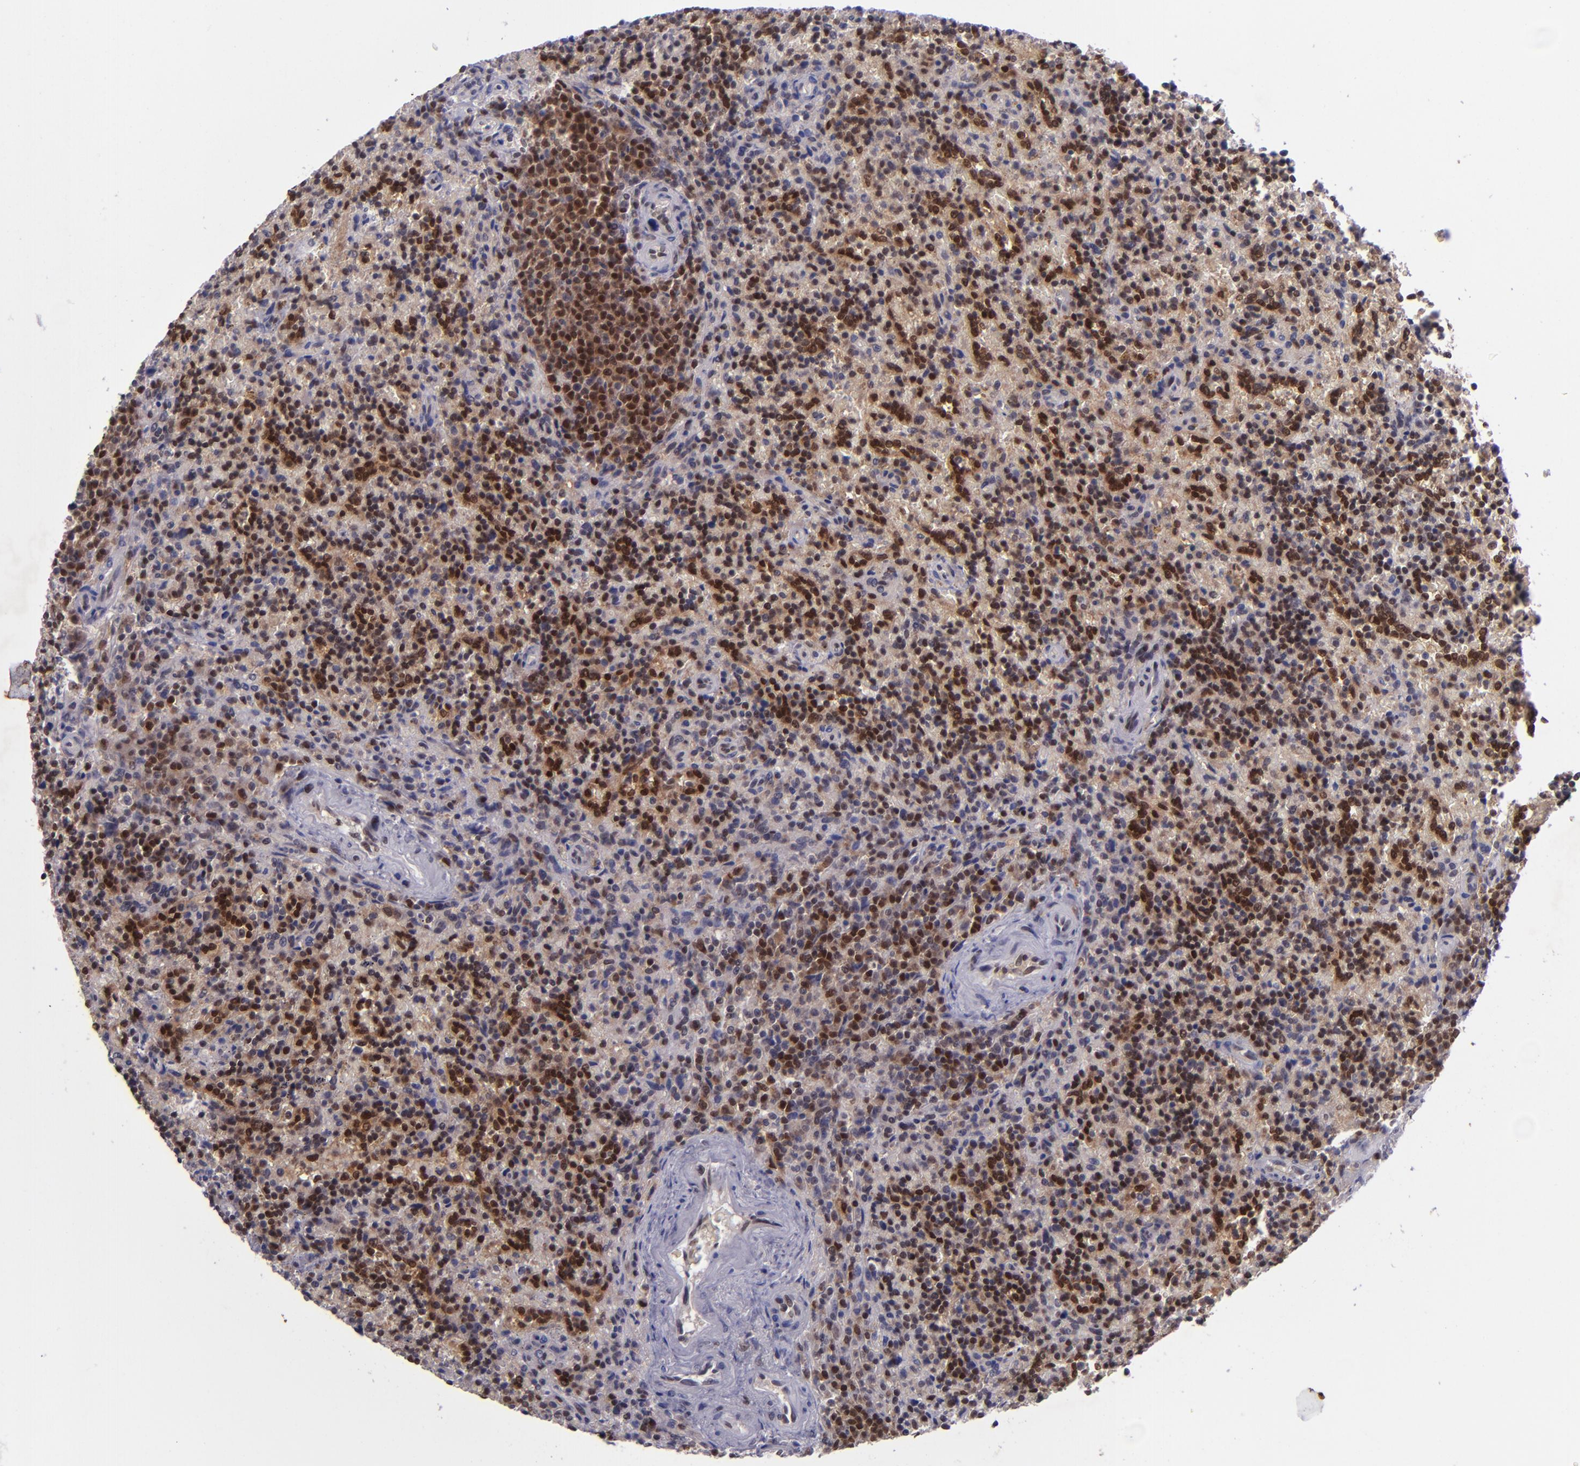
{"staining": {"intensity": "moderate", "quantity": ">75%", "location": "cytoplasmic/membranous,nuclear"}, "tissue": "lymphoma", "cell_type": "Tumor cells", "image_type": "cancer", "snomed": [{"axis": "morphology", "description": "Malignant lymphoma, non-Hodgkin's type, Low grade"}, {"axis": "topography", "description": "Spleen"}], "caption": "Immunohistochemistry (IHC) micrograph of neoplastic tissue: lymphoma stained using immunohistochemistry (IHC) displays medium levels of moderate protein expression localized specifically in the cytoplasmic/membranous and nuclear of tumor cells, appearing as a cytoplasmic/membranous and nuclear brown color.", "gene": "BAG1", "patient": {"sex": "male", "age": 67}}